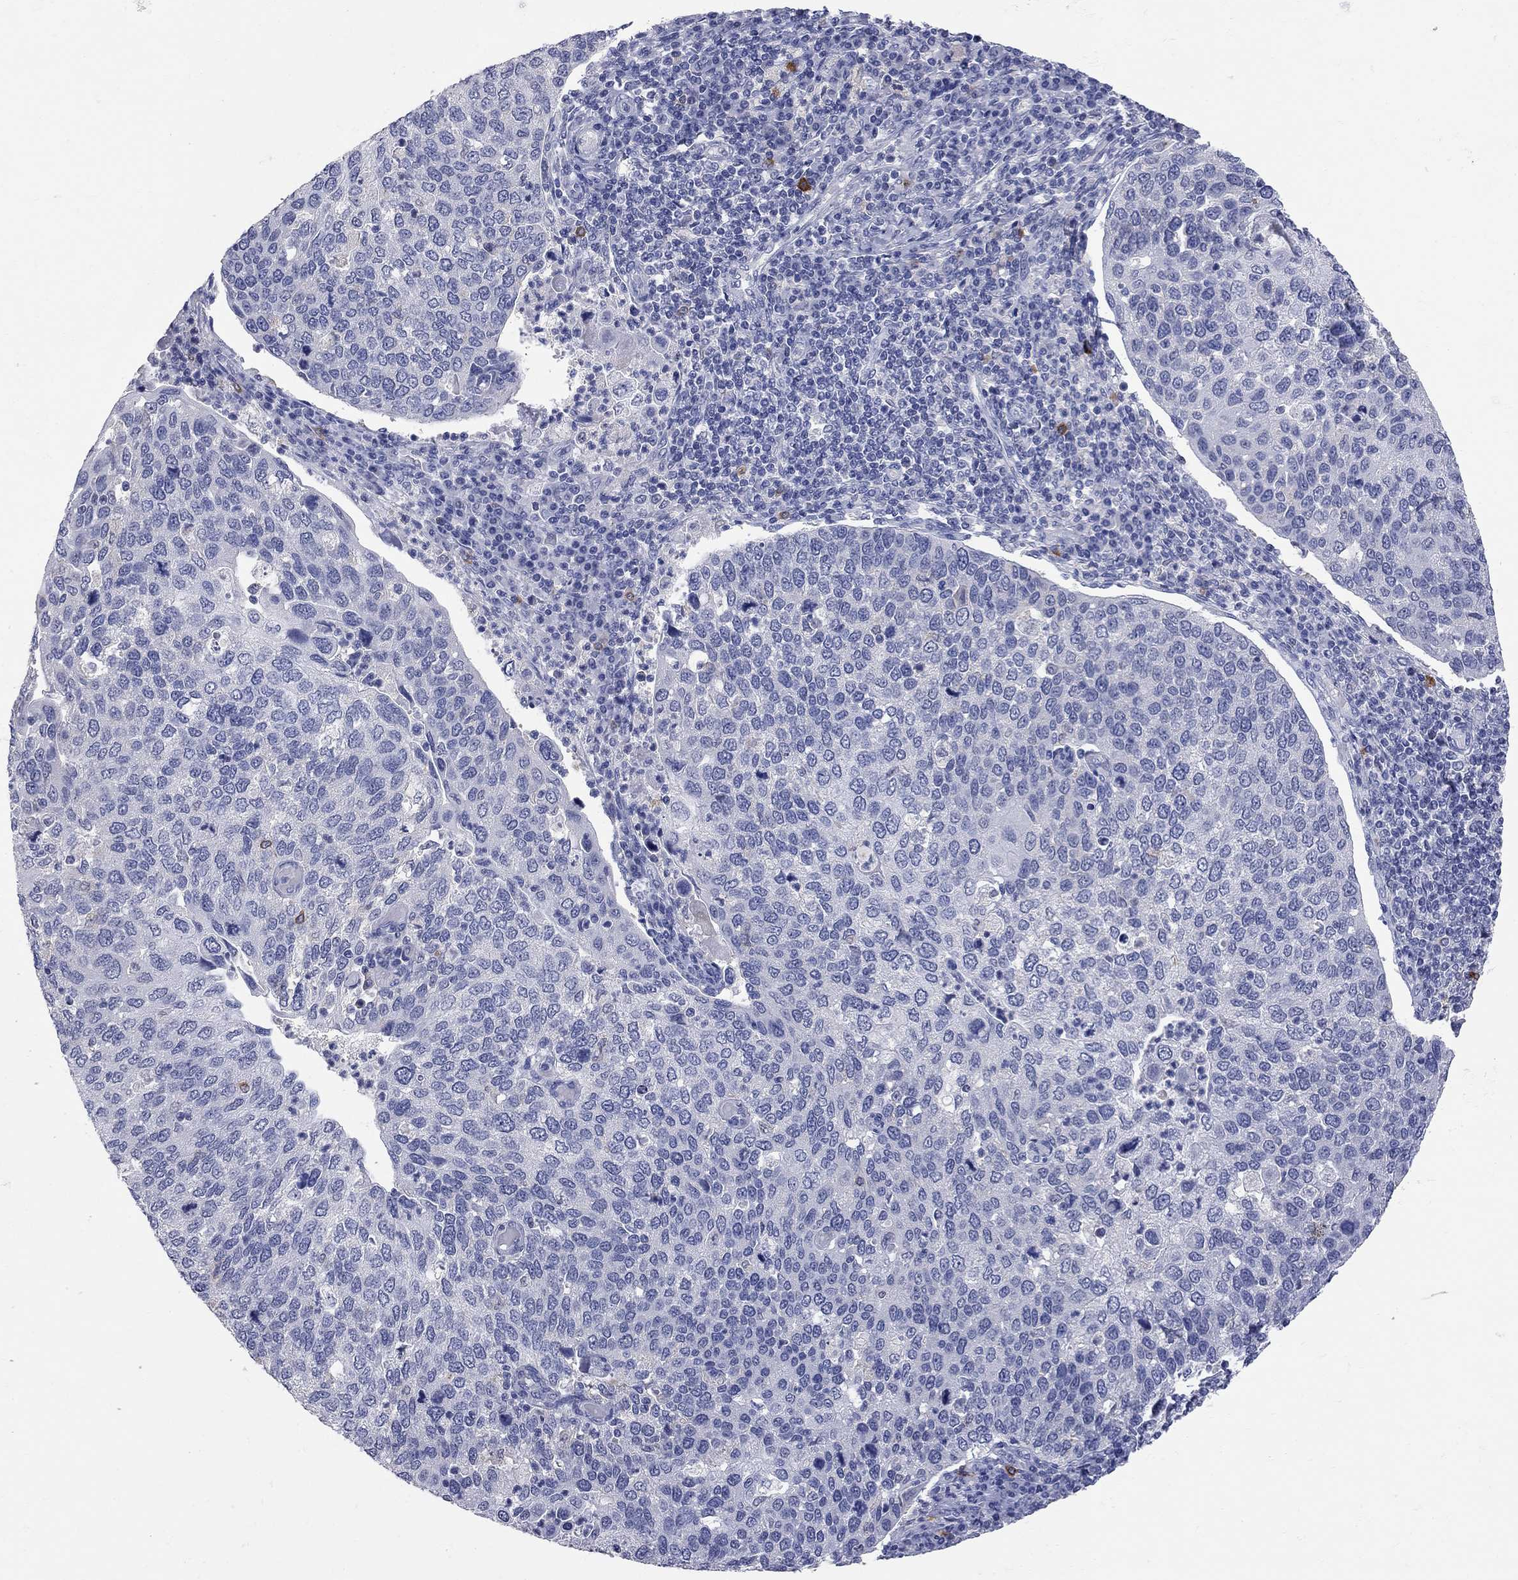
{"staining": {"intensity": "negative", "quantity": "none", "location": "none"}, "tissue": "cervical cancer", "cell_type": "Tumor cells", "image_type": "cancer", "snomed": [{"axis": "morphology", "description": "Squamous cell carcinoma, NOS"}, {"axis": "topography", "description": "Cervix"}], "caption": "Immunohistochemistry (IHC) image of cervical cancer (squamous cell carcinoma) stained for a protein (brown), which shows no expression in tumor cells.", "gene": "FAM221B", "patient": {"sex": "female", "age": 54}}